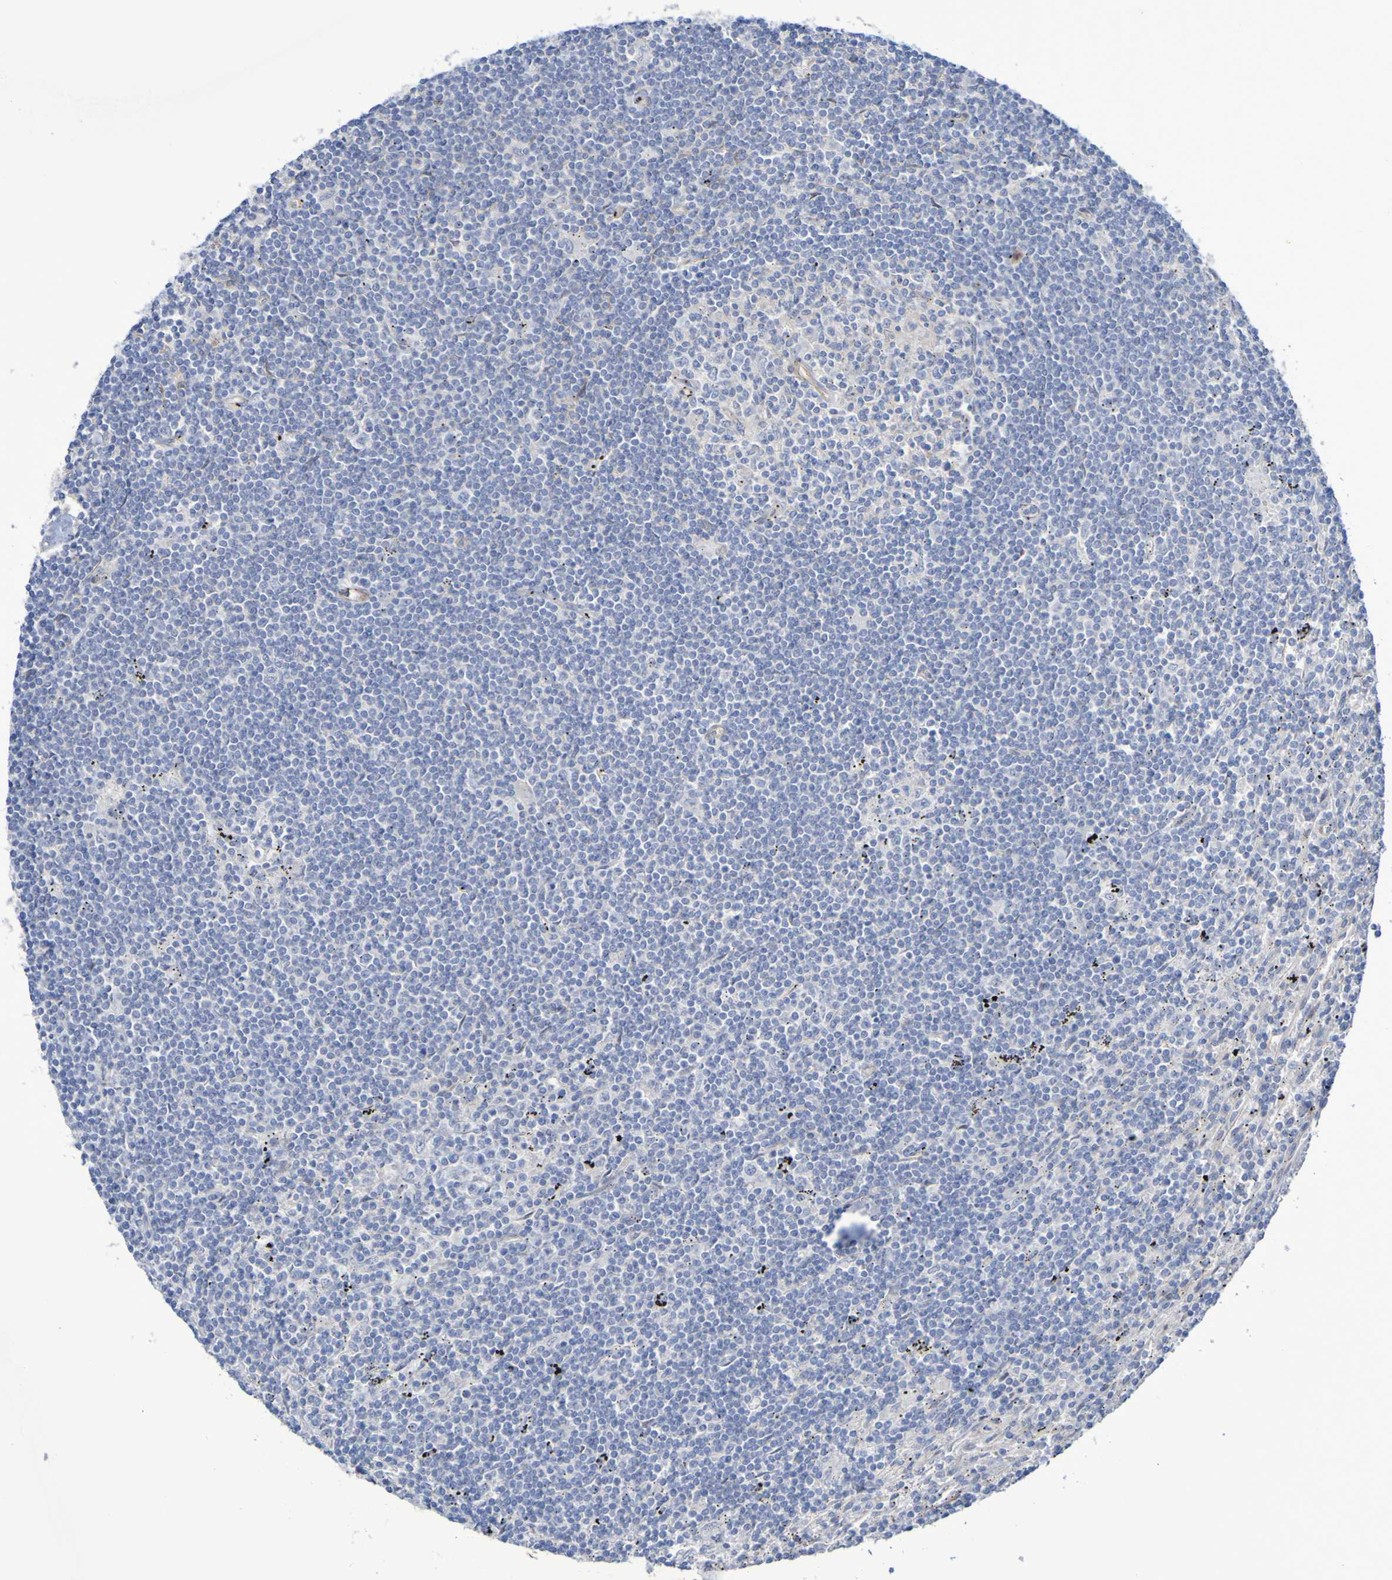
{"staining": {"intensity": "negative", "quantity": "none", "location": "none"}, "tissue": "lymphoma", "cell_type": "Tumor cells", "image_type": "cancer", "snomed": [{"axis": "morphology", "description": "Malignant lymphoma, non-Hodgkin's type, Low grade"}, {"axis": "topography", "description": "Spleen"}], "caption": "Tumor cells are negative for protein expression in human lymphoma. Nuclei are stained in blue.", "gene": "LPP", "patient": {"sex": "male", "age": 76}}